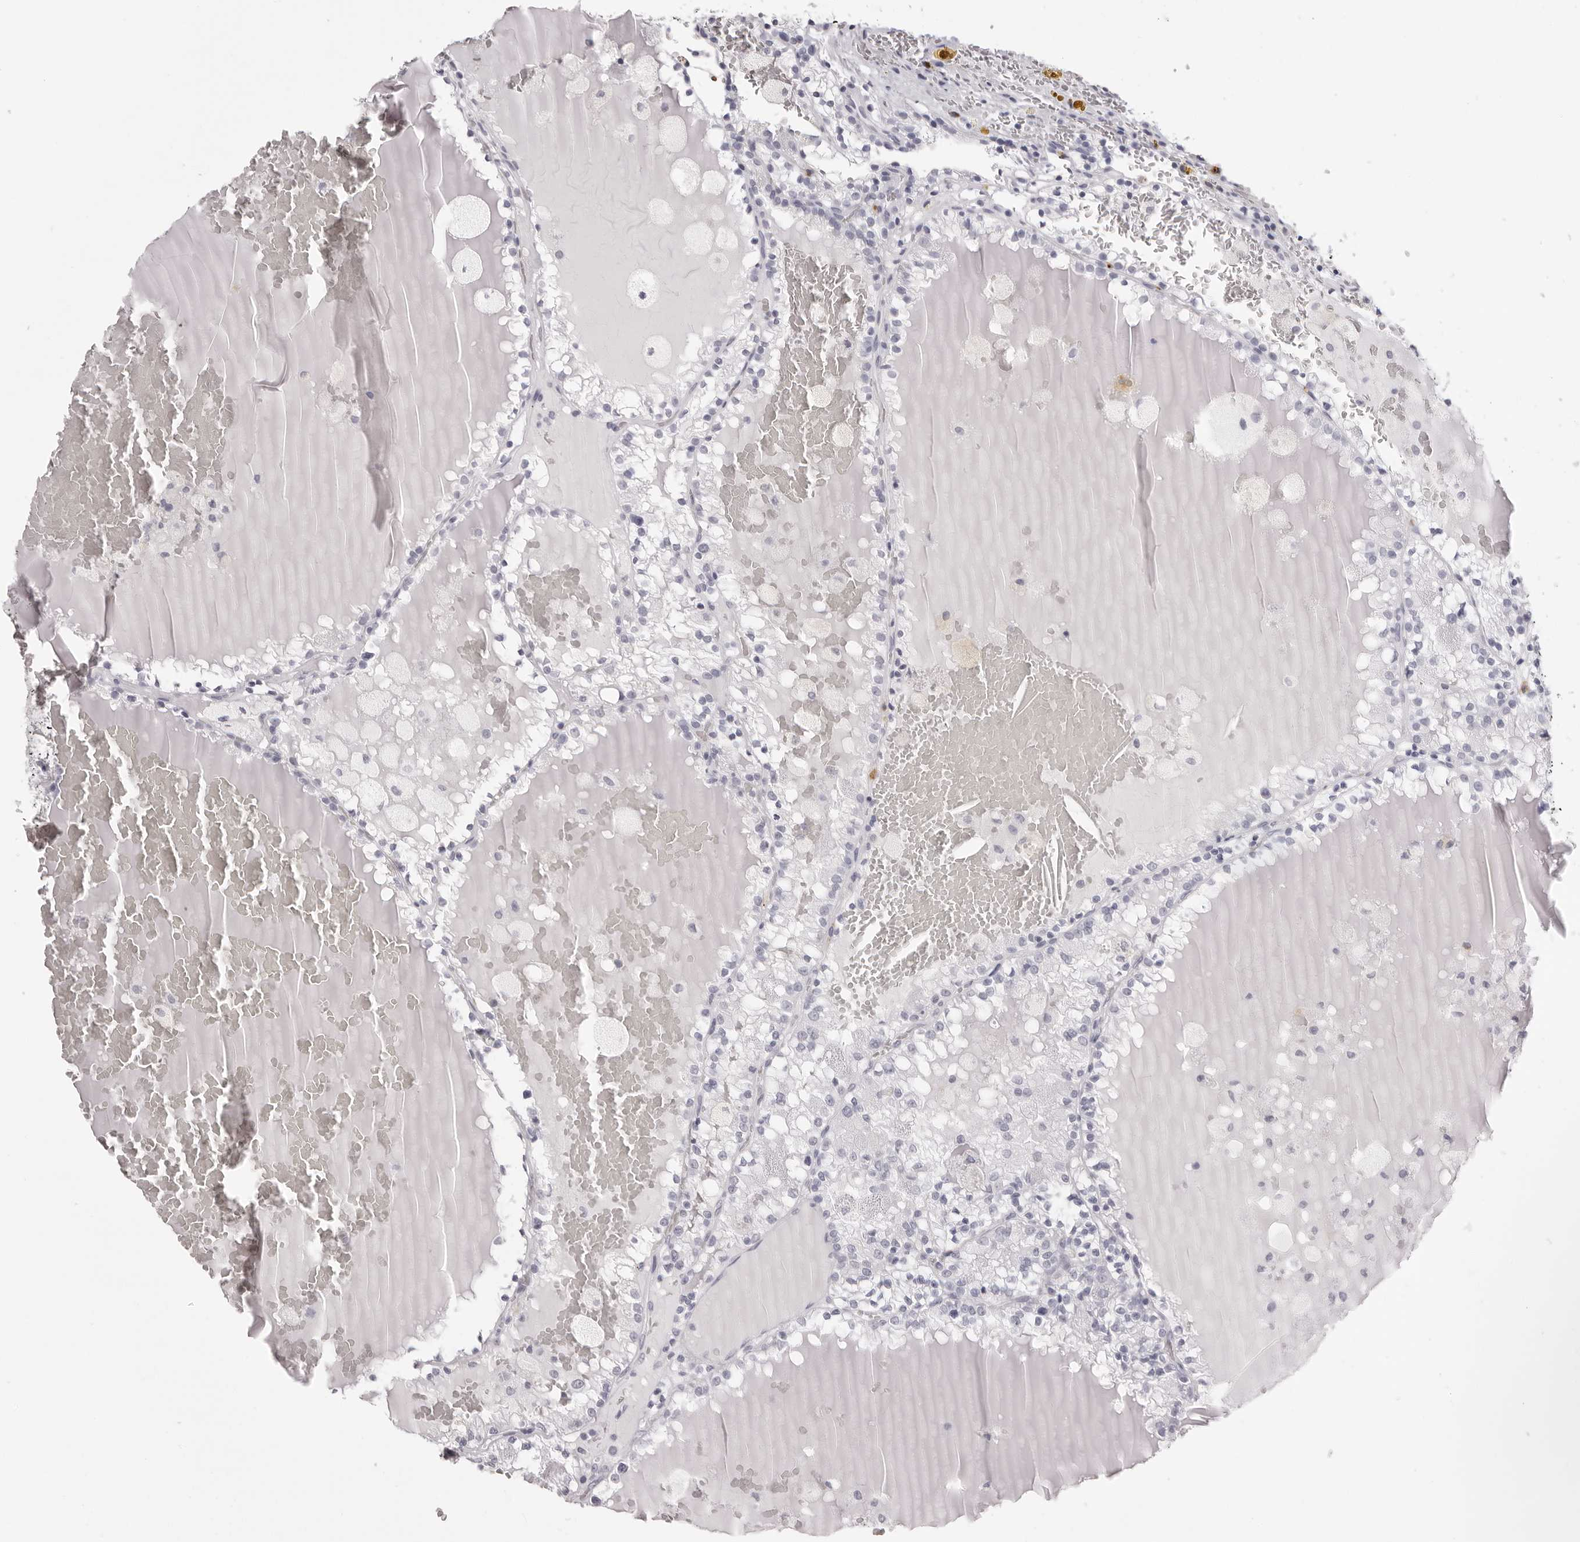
{"staining": {"intensity": "negative", "quantity": "none", "location": "none"}, "tissue": "renal cancer", "cell_type": "Tumor cells", "image_type": "cancer", "snomed": [{"axis": "morphology", "description": "Adenocarcinoma, NOS"}, {"axis": "topography", "description": "Kidney"}], "caption": "Human renal cancer (adenocarcinoma) stained for a protein using IHC reveals no staining in tumor cells.", "gene": "RHO", "patient": {"sex": "female", "age": 56}}